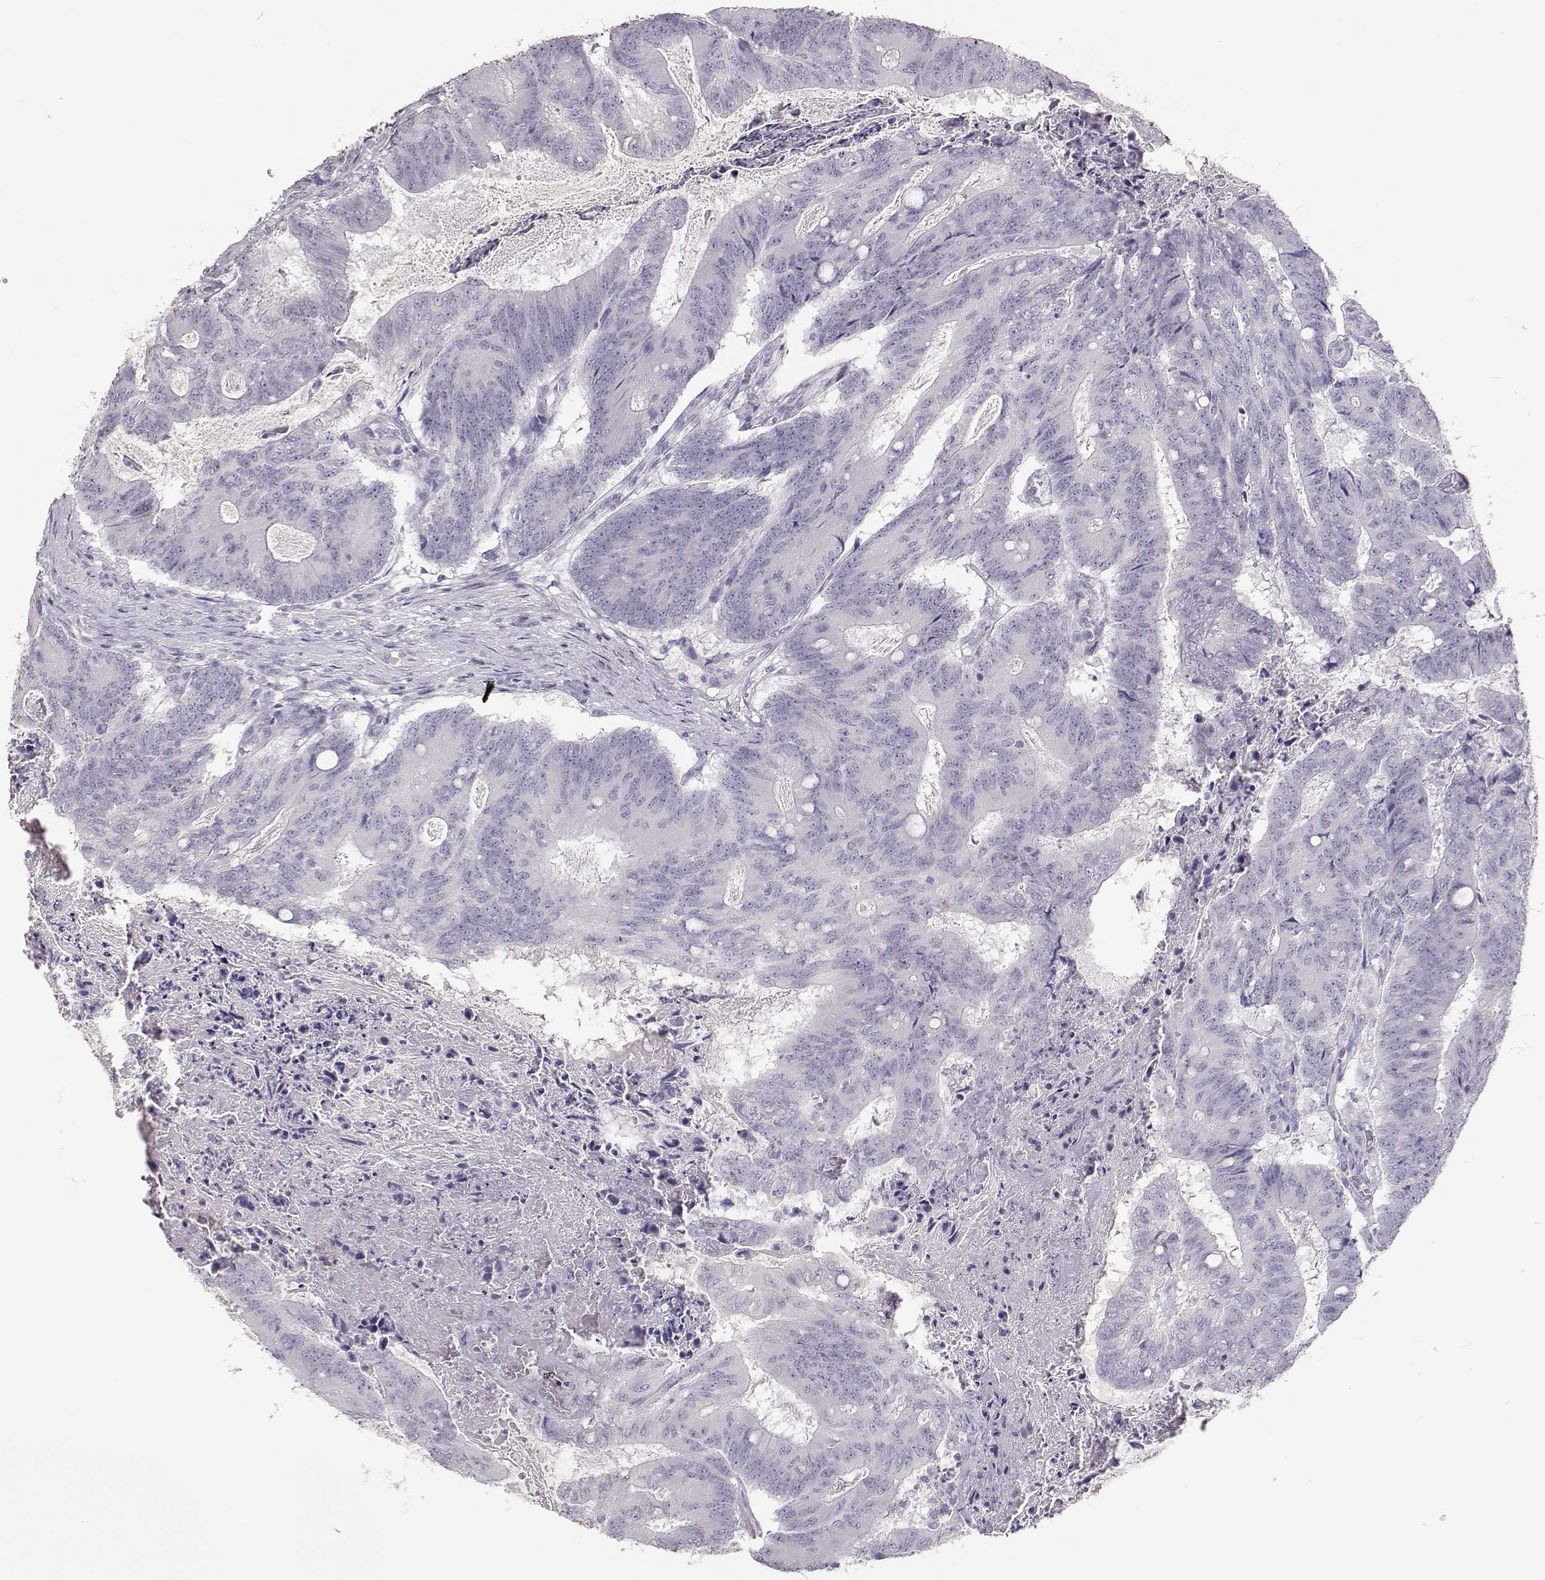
{"staining": {"intensity": "negative", "quantity": "none", "location": "none"}, "tissue": "colorectal cancer", "cell_type": "Tumor cells", "image_type": "cancer", "snomed": [{"axis": "morphology", "description": "Adenocarcinoma, NOS"}, {"axis": "topography", "description": "Colon"}], "caption": "The micrograph exhibits no significant positivity in tumor cells of adenocarcinoma (colorectal).", "gene": "TKTL1", "patient": {"sex": "female", "age": 70}}